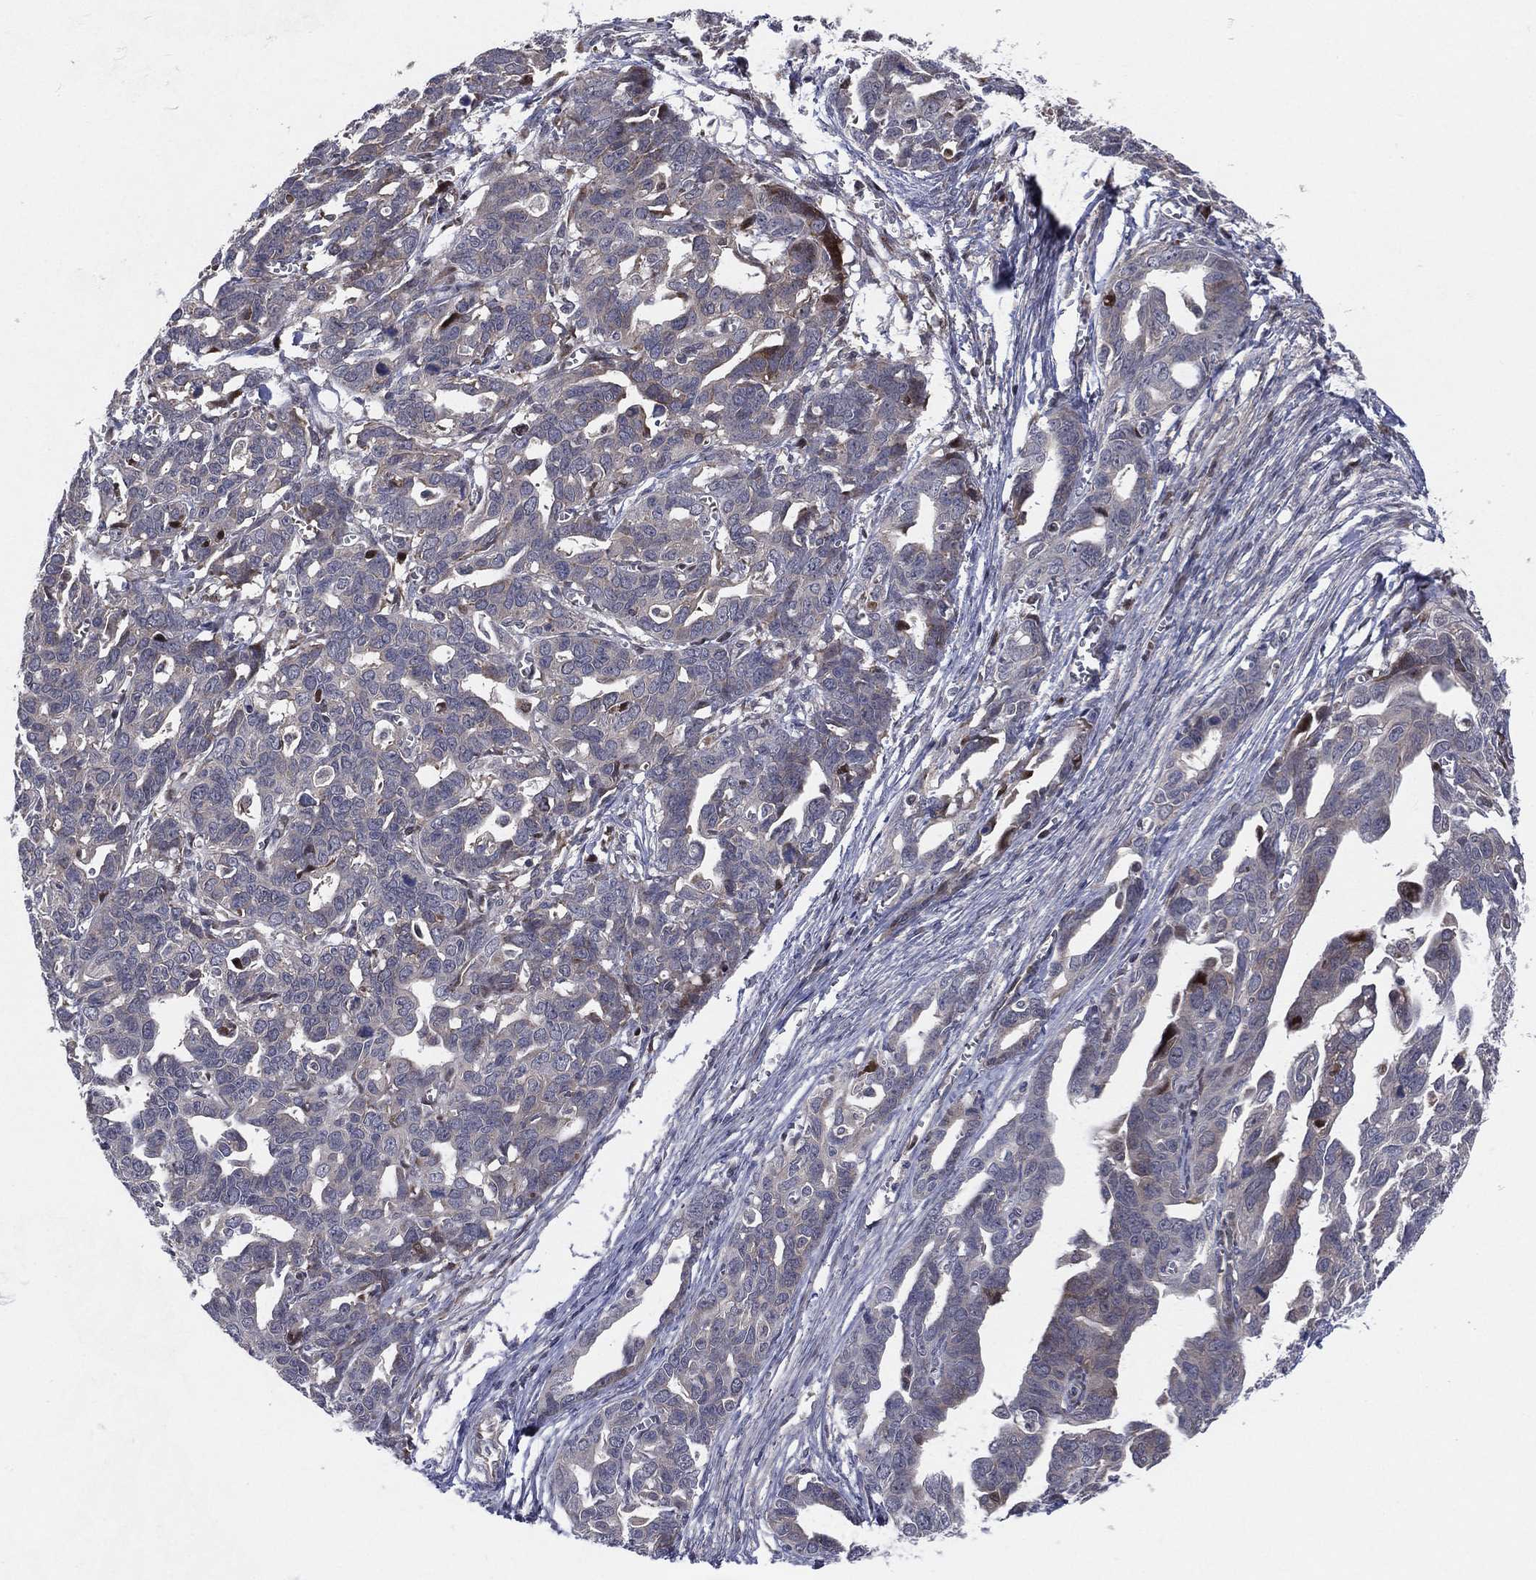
{"staining": {"intensity": "negative", "quantity": "none", "location": "none"}, "tissue": "ovarian cancer", "cell_type": "Tumor cells", "image_type": "cancer", "snomed": [{"axis": "morphology", "description": "Cystadenocarcinoma, serous, NOS"}, {"axis": "topography", "description": "Ovary"}], "caption": "High power microscopy micrograph of an IHC histopathology image of ovarian cancer (serous cystadenocarcinoma), revealing no significant positivity in tumor cells. (DAB immunohistochemistry, high magnification).", "gene": "UTP14A", "patient": {"sex": "female", "age": 69}}